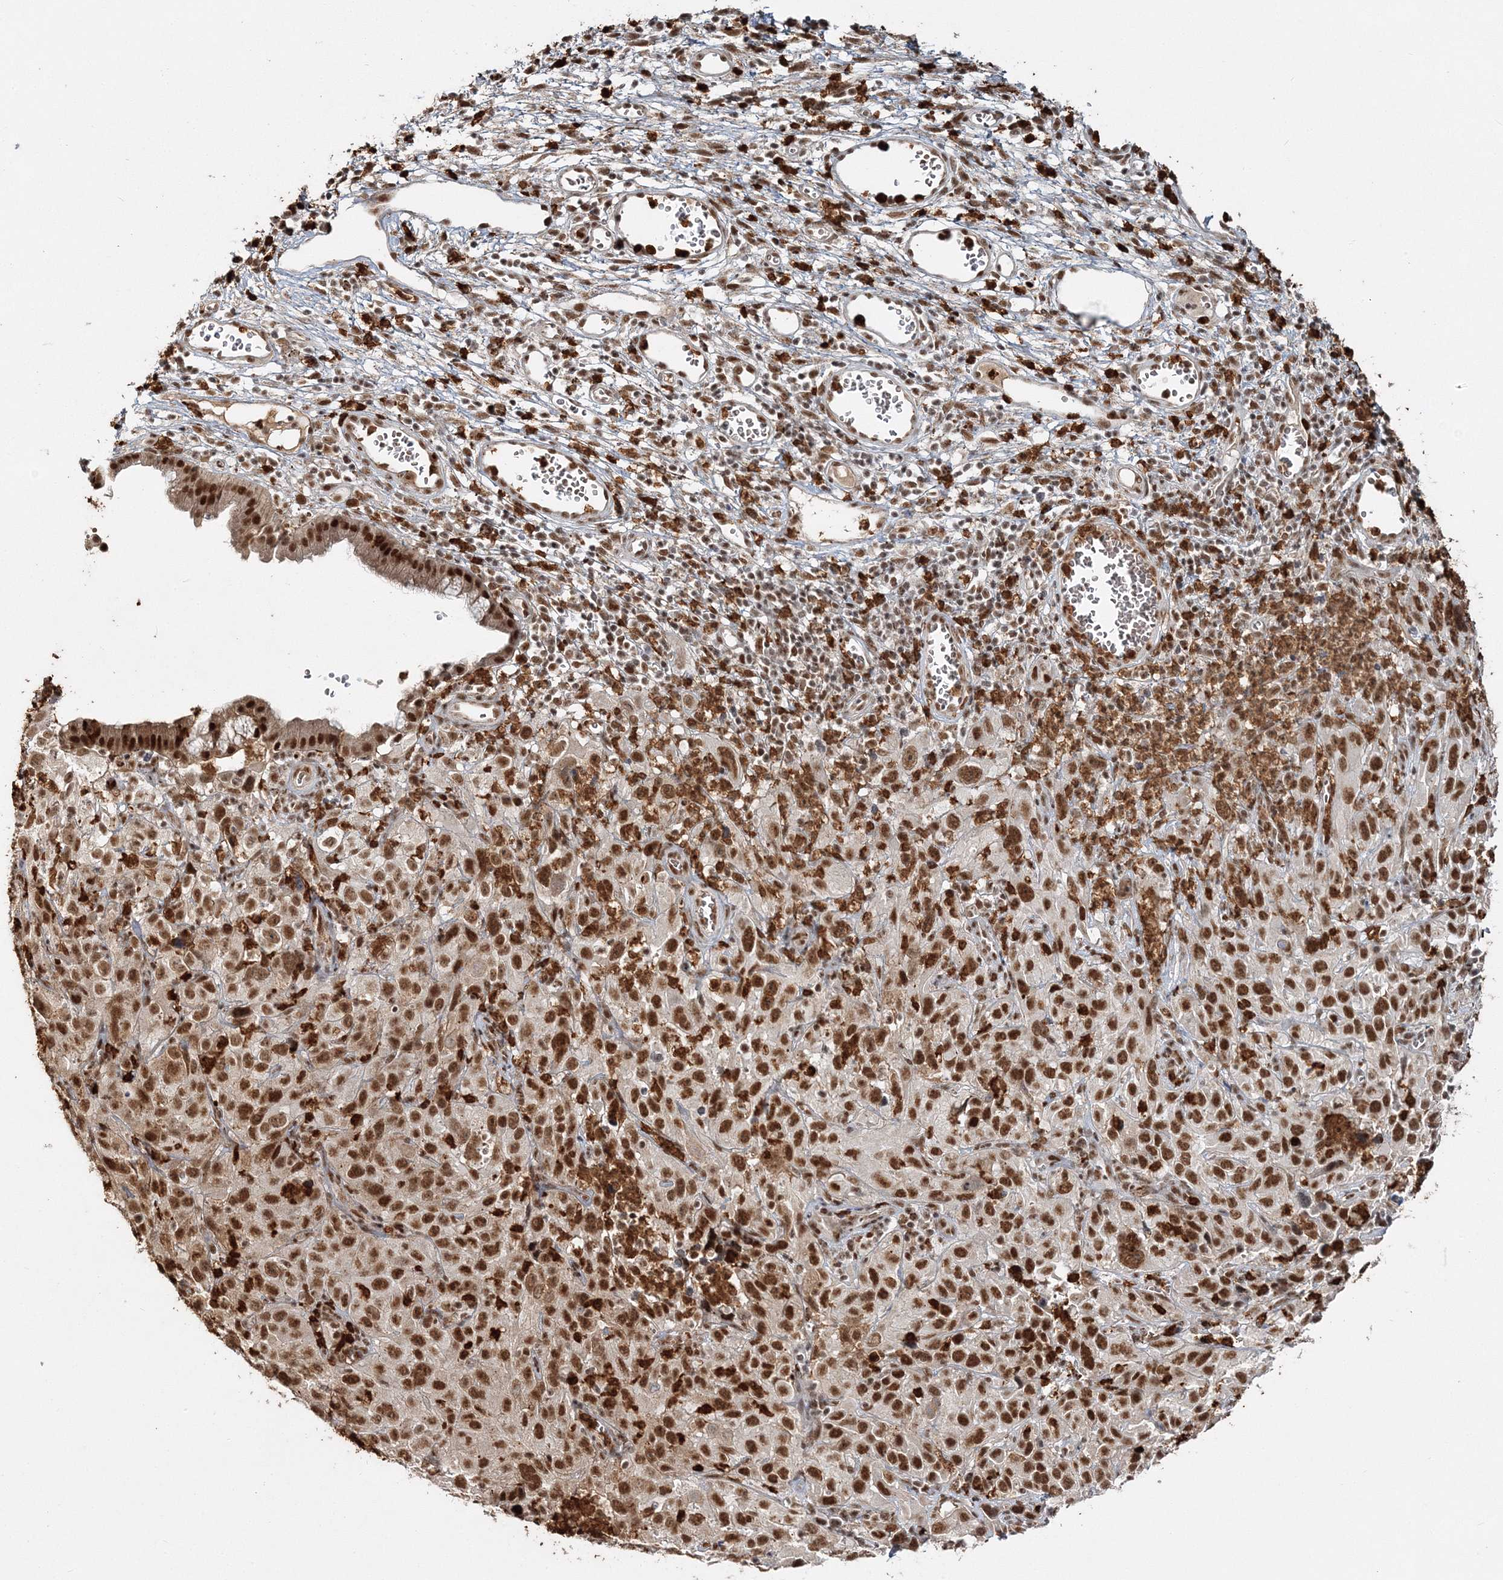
{"staining": {"intensity": "strong", "quantity": ">75%", "location": "nuclear"}, "tissue": "cervical cancer", "cell_type": "Tumor cells", "image_type": "cancer", "snomed": [{"axis": "morphology", "description": "Squamous cell carcinoma, NOS"}, {"axis": "topography", "description": "Cervix"}], "caption": "Brown immunohistochemical staining in cervical cancer (squamous cell carcinoma) reveals strong nuclear positivity in approximately >75% of tumor cells. The staining is performed using DAB (3,3'-diaminobenzidine) brown chromogen to label protein expression. The nuclei are counter-stained blue using hematoxylin.", "gene": "QRICH1", "patient": {"sex": "female", "age": 32}}